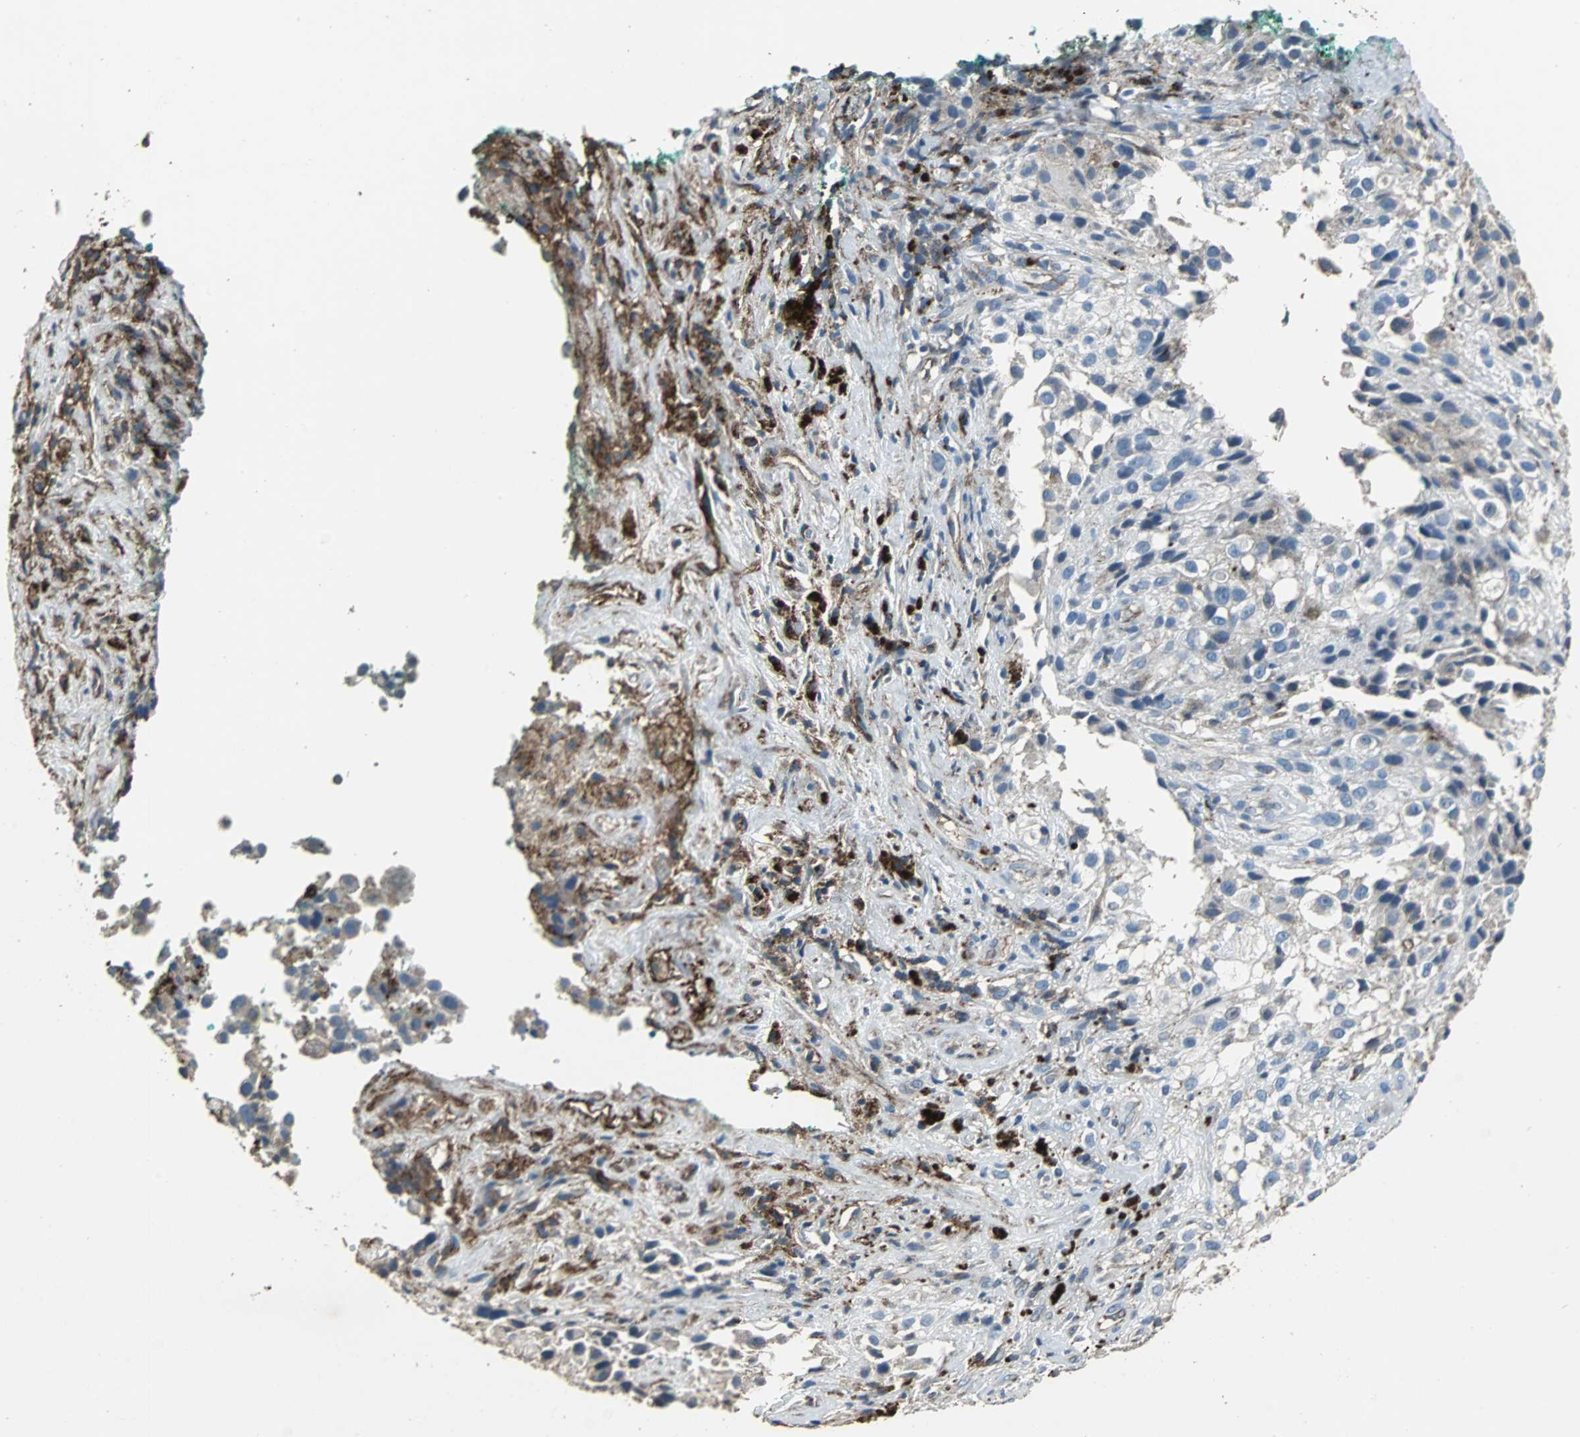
{"staining": {"intensity": "negative", "quantity": "none", "location": "none"}, "tissue": "melanoma", "cell_type": "Tumor cells", "image_type": "cancer", "snomed": [{"axis": "morphology", "description": "Necrosis, NOS"}, {"axis": "morphology", "description": "Malignant melanoma, NOS"}, {"axis": "topography", "description": "Skin"}], "caption": "Tumor cells show no significant positivity in melanoma.", "gene": "F11R", "patient": {"sex": "female", "age": 87}}